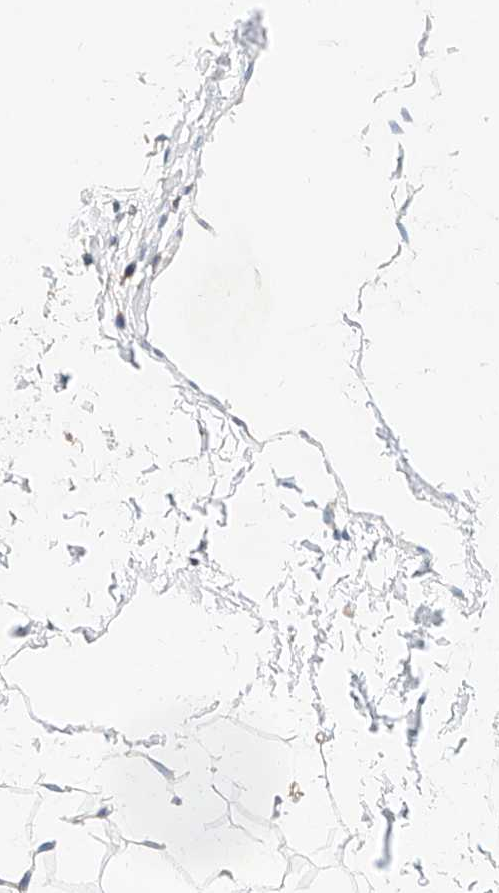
{"staining": {"intensity": "weak", "quantity": "25%-75%", "location": "cytoplasmic/membranous"}, "tissue": "adipose tissue", "cell_type": "Adipocytes", "image_type": "normal", "snomed": [{"axis": "morphology", "description": "Normal tissue, NOS"}, {"axis": "topography", "description": "Breast"}], "caption": "Immunohistochemical staining of benign human adipose tissue reveals low levels of weak cytoplasmic/membranous staining in approximately 25%-75% of adipocytes. (IHC, brightfield microscopy, high magnification).", "gene": "CSGALNACT2", "patient": {"sex": "female", "age": 23}}